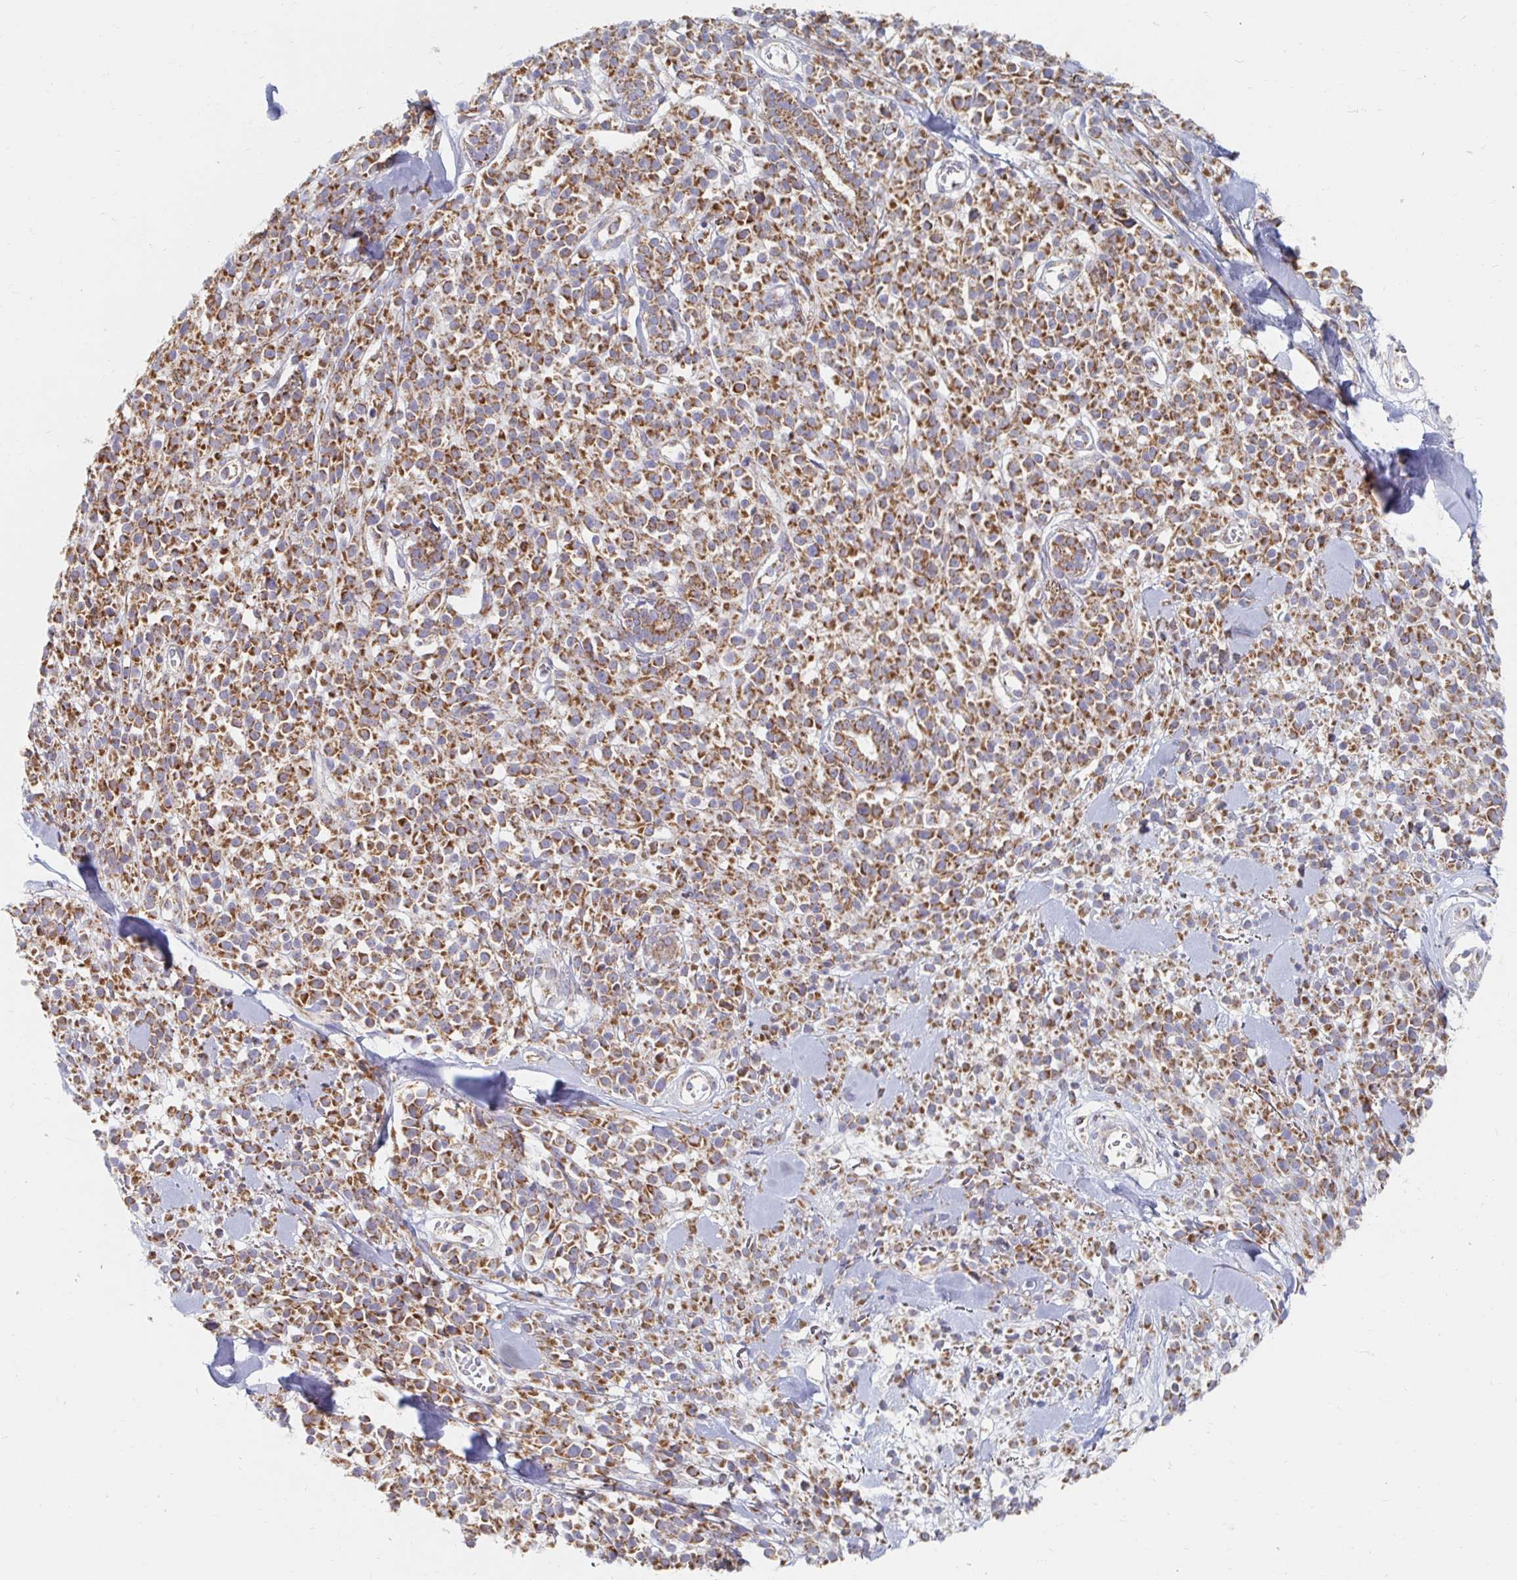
{"staining": {"intensity": "moderate", "quantity": ">75%", "location": "cytoplasmic/membranous"}, "tissue": "melanoma", "cell_type": "Tumor cells", "image_type": "cancer", "snomed": [{"axis": "morphology", "description": "Malignant melanoma, NOS"}, {"axis": "topography", "description": "Skin"}, {"axis": "topography", "description": "Skin of trunk"}], "caption": "Melanoma stained with DAB (3,3'-diaminobenzidine) IHC exhibits medium levels of moderate cytoplasmic/membranous expression in about >75% of tumor cells. The staining is performed using DAB brown chromogen to label protein expression. The nuclei are counter-stained blue using hematoxylin.", "gene": "MAVS", "patient": {"sex": "male", "age": 74}}